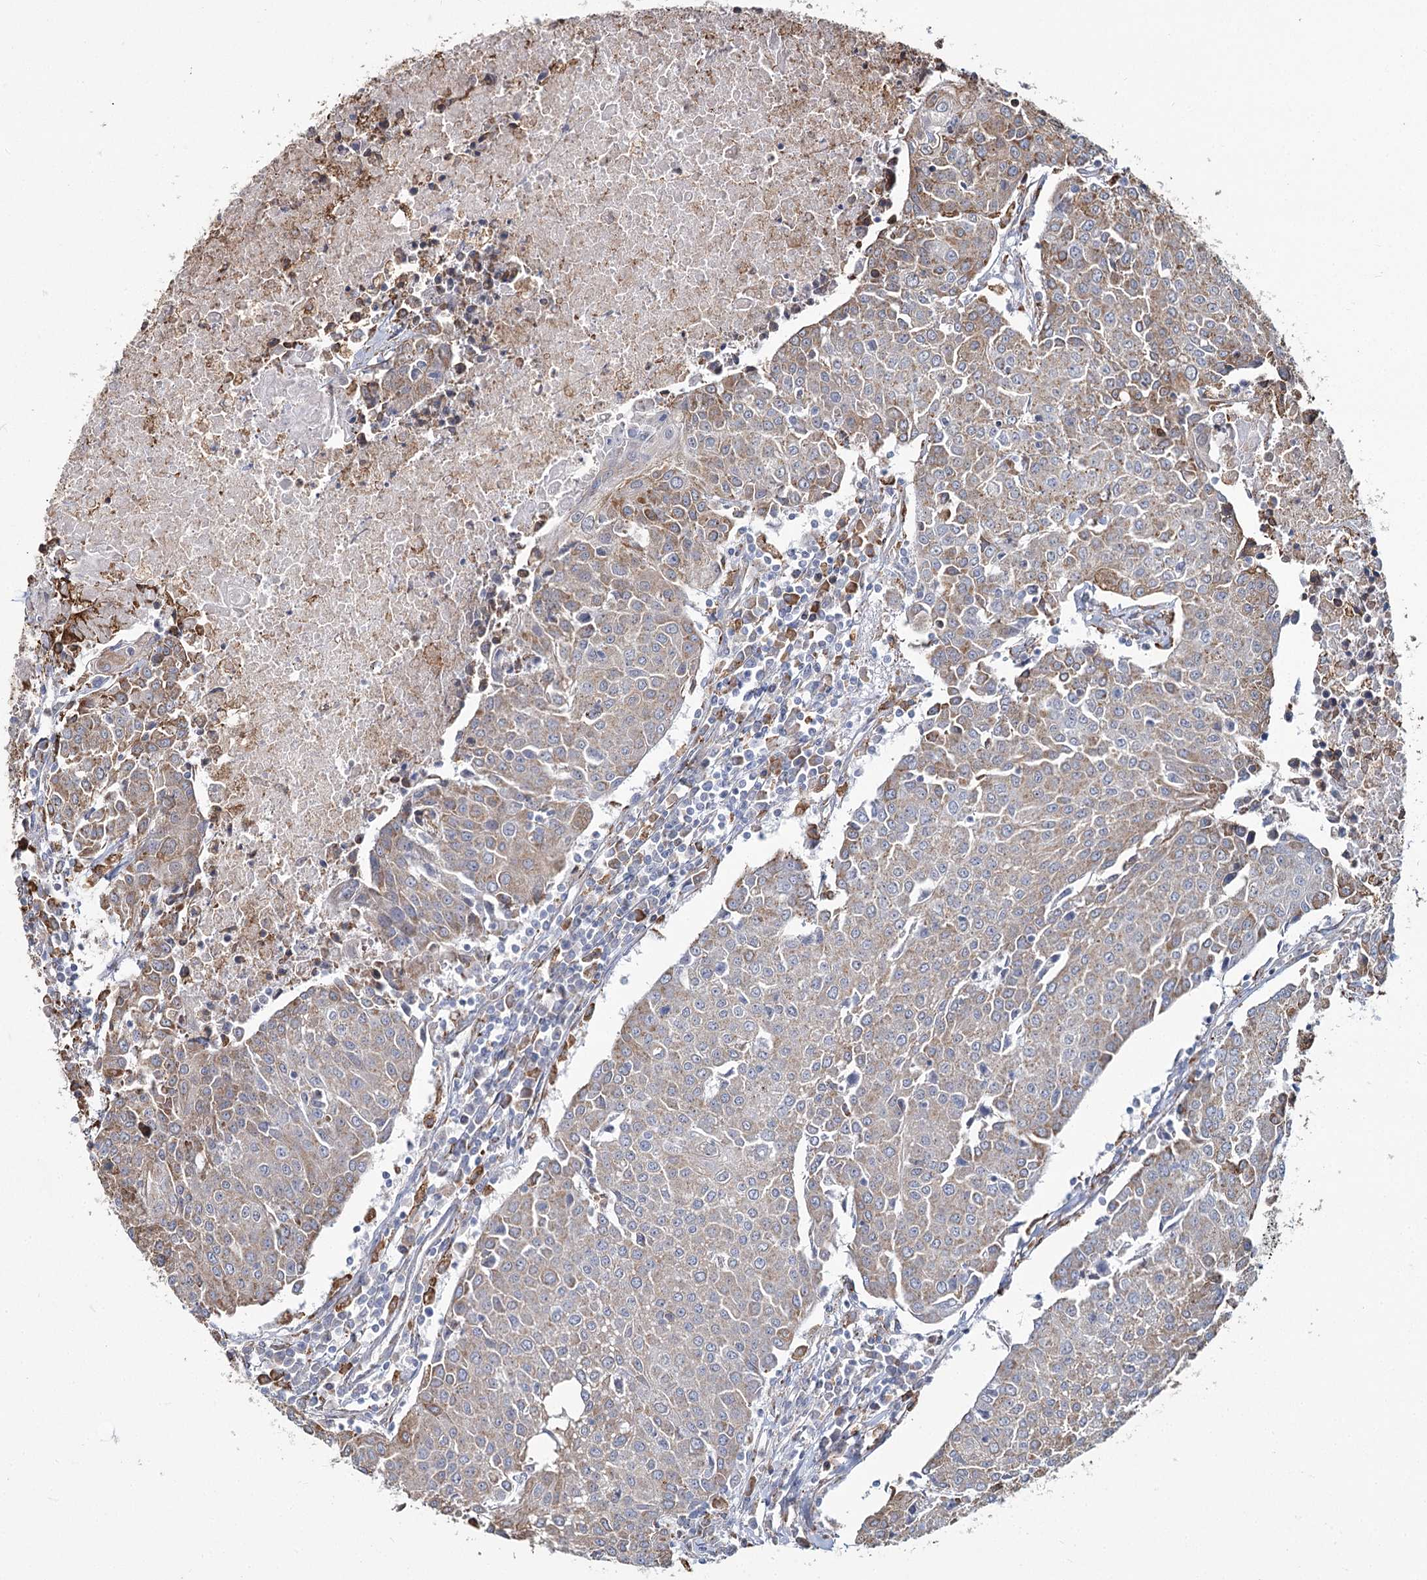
{"staining": {"intensity": "moderate", "quantity": ">75%", "location": "cytoplasmic/membranous"}, "tissue": "urothelial cancer", "cell_type": "Tumor cells", "image_type": "cancer", "snomed": [{"axis": "morphology", "description": "Urothelial carcinoma, High grade"}, {"axis": "topography", "description": "Urinary bladder"}], "caption": "Moderate cytoplasmic/membranous positivity for a protein is seen in approximately >75% of tumor cells of urothelial cancer using immunohistochemistry (IHC).", "gene": "ZCCHC9", "patient": {"sex": "female", "age": 85}}